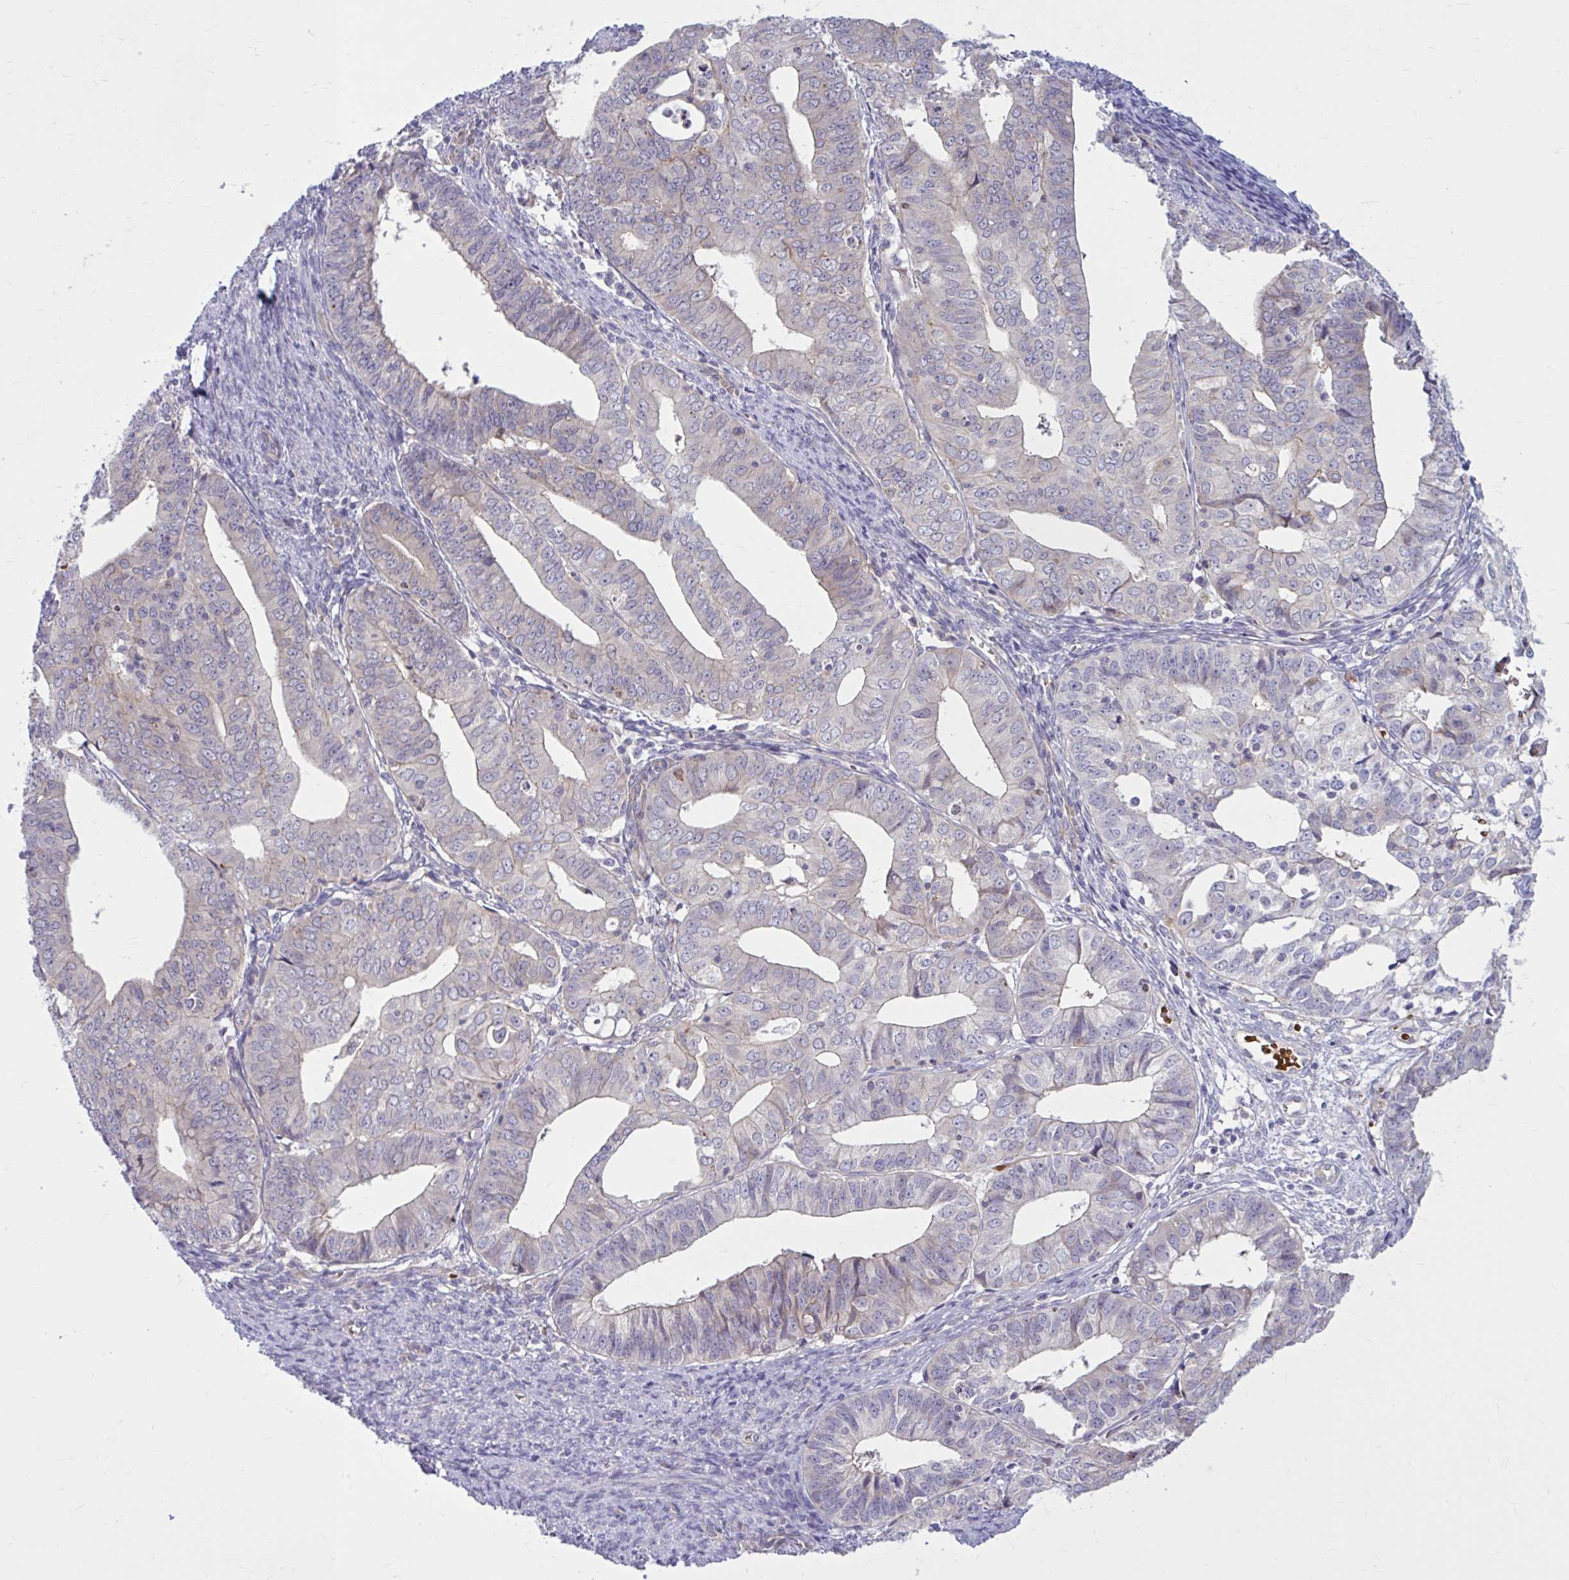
{"staining": {"intensity": "weak", "quantity": "25%-75%", "location": "cytoplasmic/membranous"}, "tissue": "endometrial cancer", "cell_type": "Tumor cells", "image_type": "cancer", "snomed": [{"axis": "morphology", "description": "Adenocarcinoma, NOS"}, {"axis": "topography", "description": "Endometrium"}], "caption": "Protein staining by immunohistochemistry exhibits weak cytoplasmic/membranous expression in about 25%-75% of tumor cells in endometrial adenocarcinoma.", "gene": "SNF8", "patient": {"sex": "female", "age": 56}}